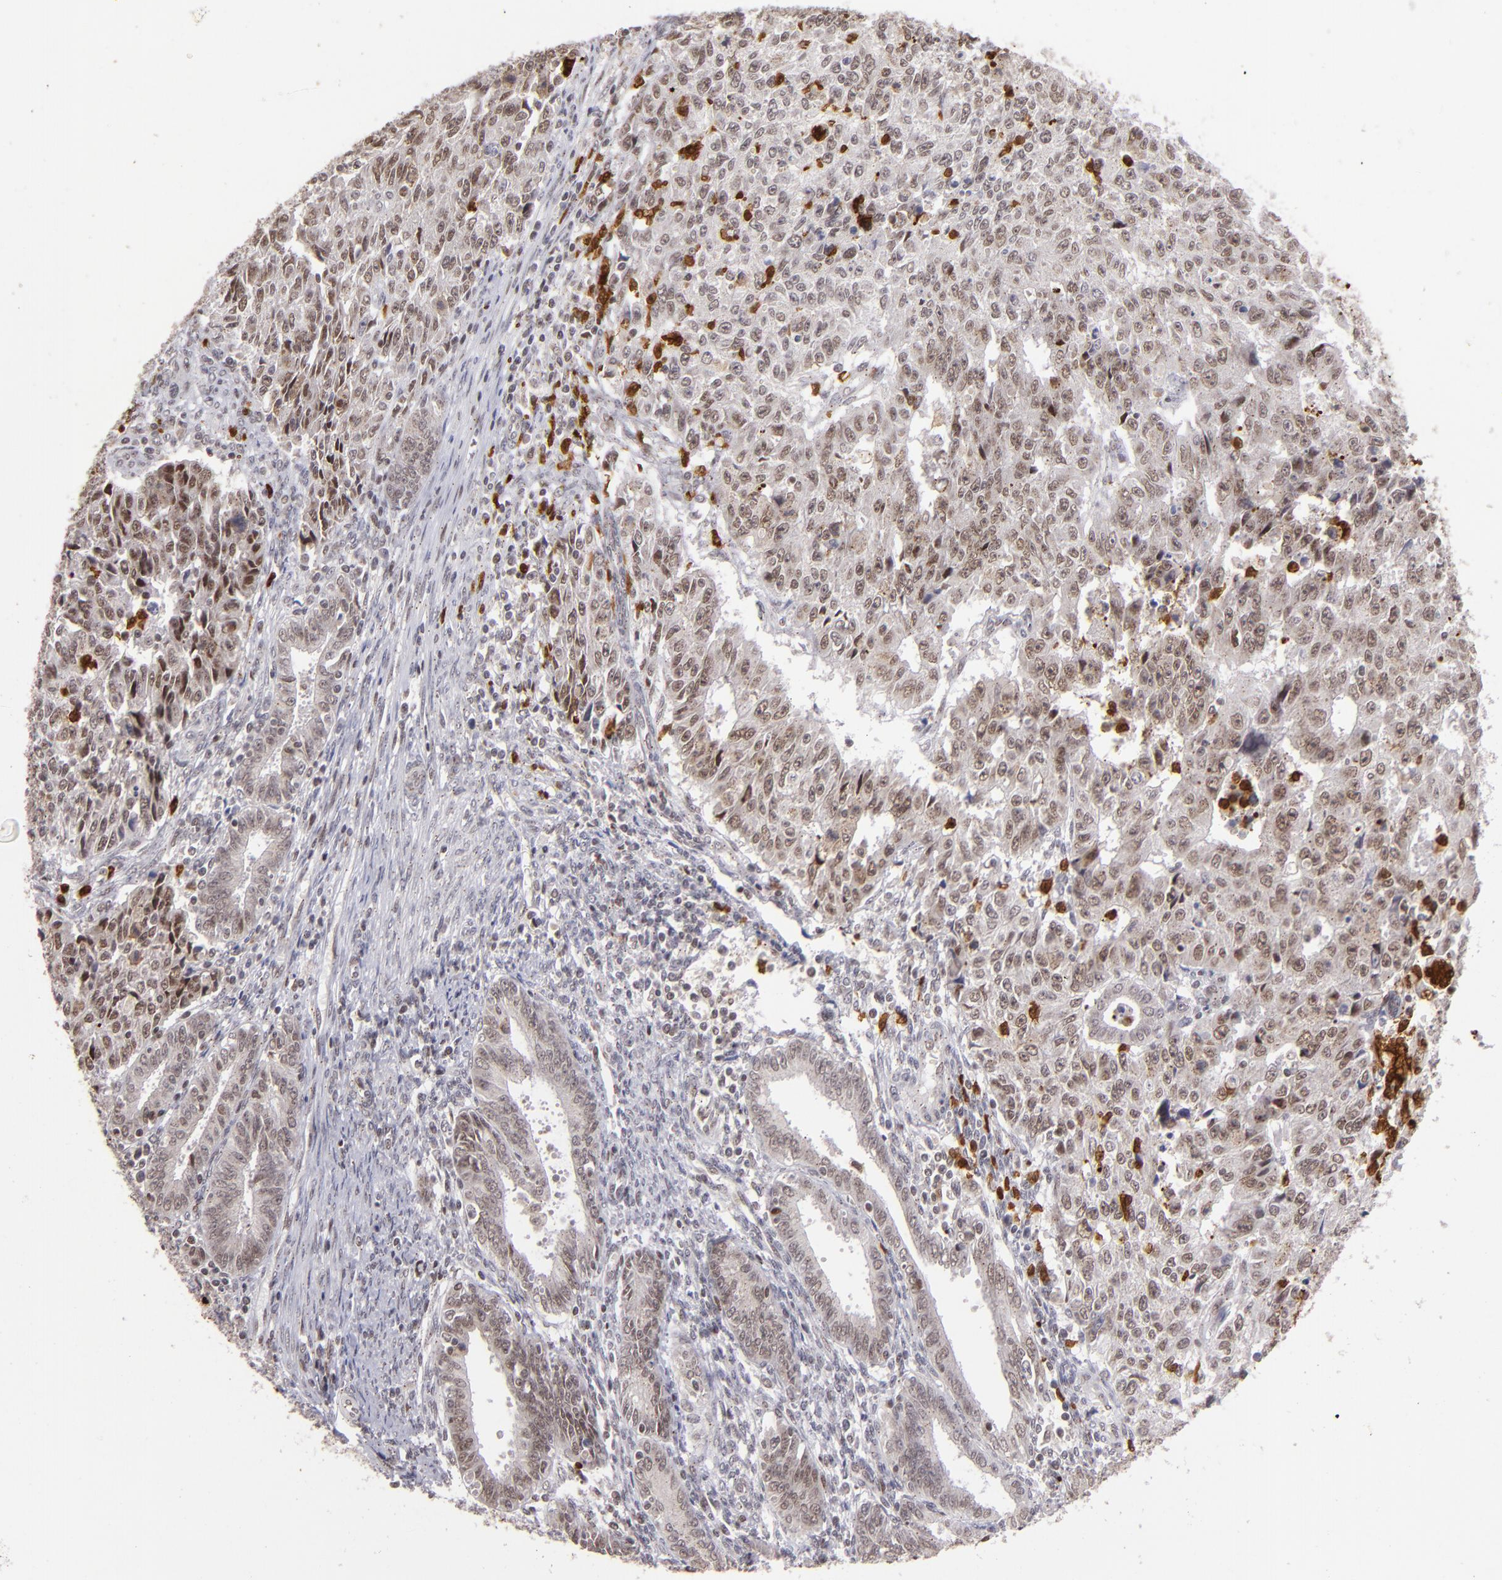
{"staining": {"intensity": "weak", "quantity": "25%-75%", "location": "nuclear"}, "tissue": "endometrial cancer", "cell_type": "Tumor cells", "image_type": "cancer", "snomed": [{"axis": "morphology", "description": "Adenocarcinoma, NOS"}, {"axis": "topography", "description": "Endometrium"}], "caption": "An immunohistochemistry photomicrograph of tumor tissue is shown. Protein staining in brown labels weak nuclear positivity in adenocarcinoma (endometrial) within tumor cells.", "gene": "RXRG", "patient": {"sex": "female", "age": 42}}